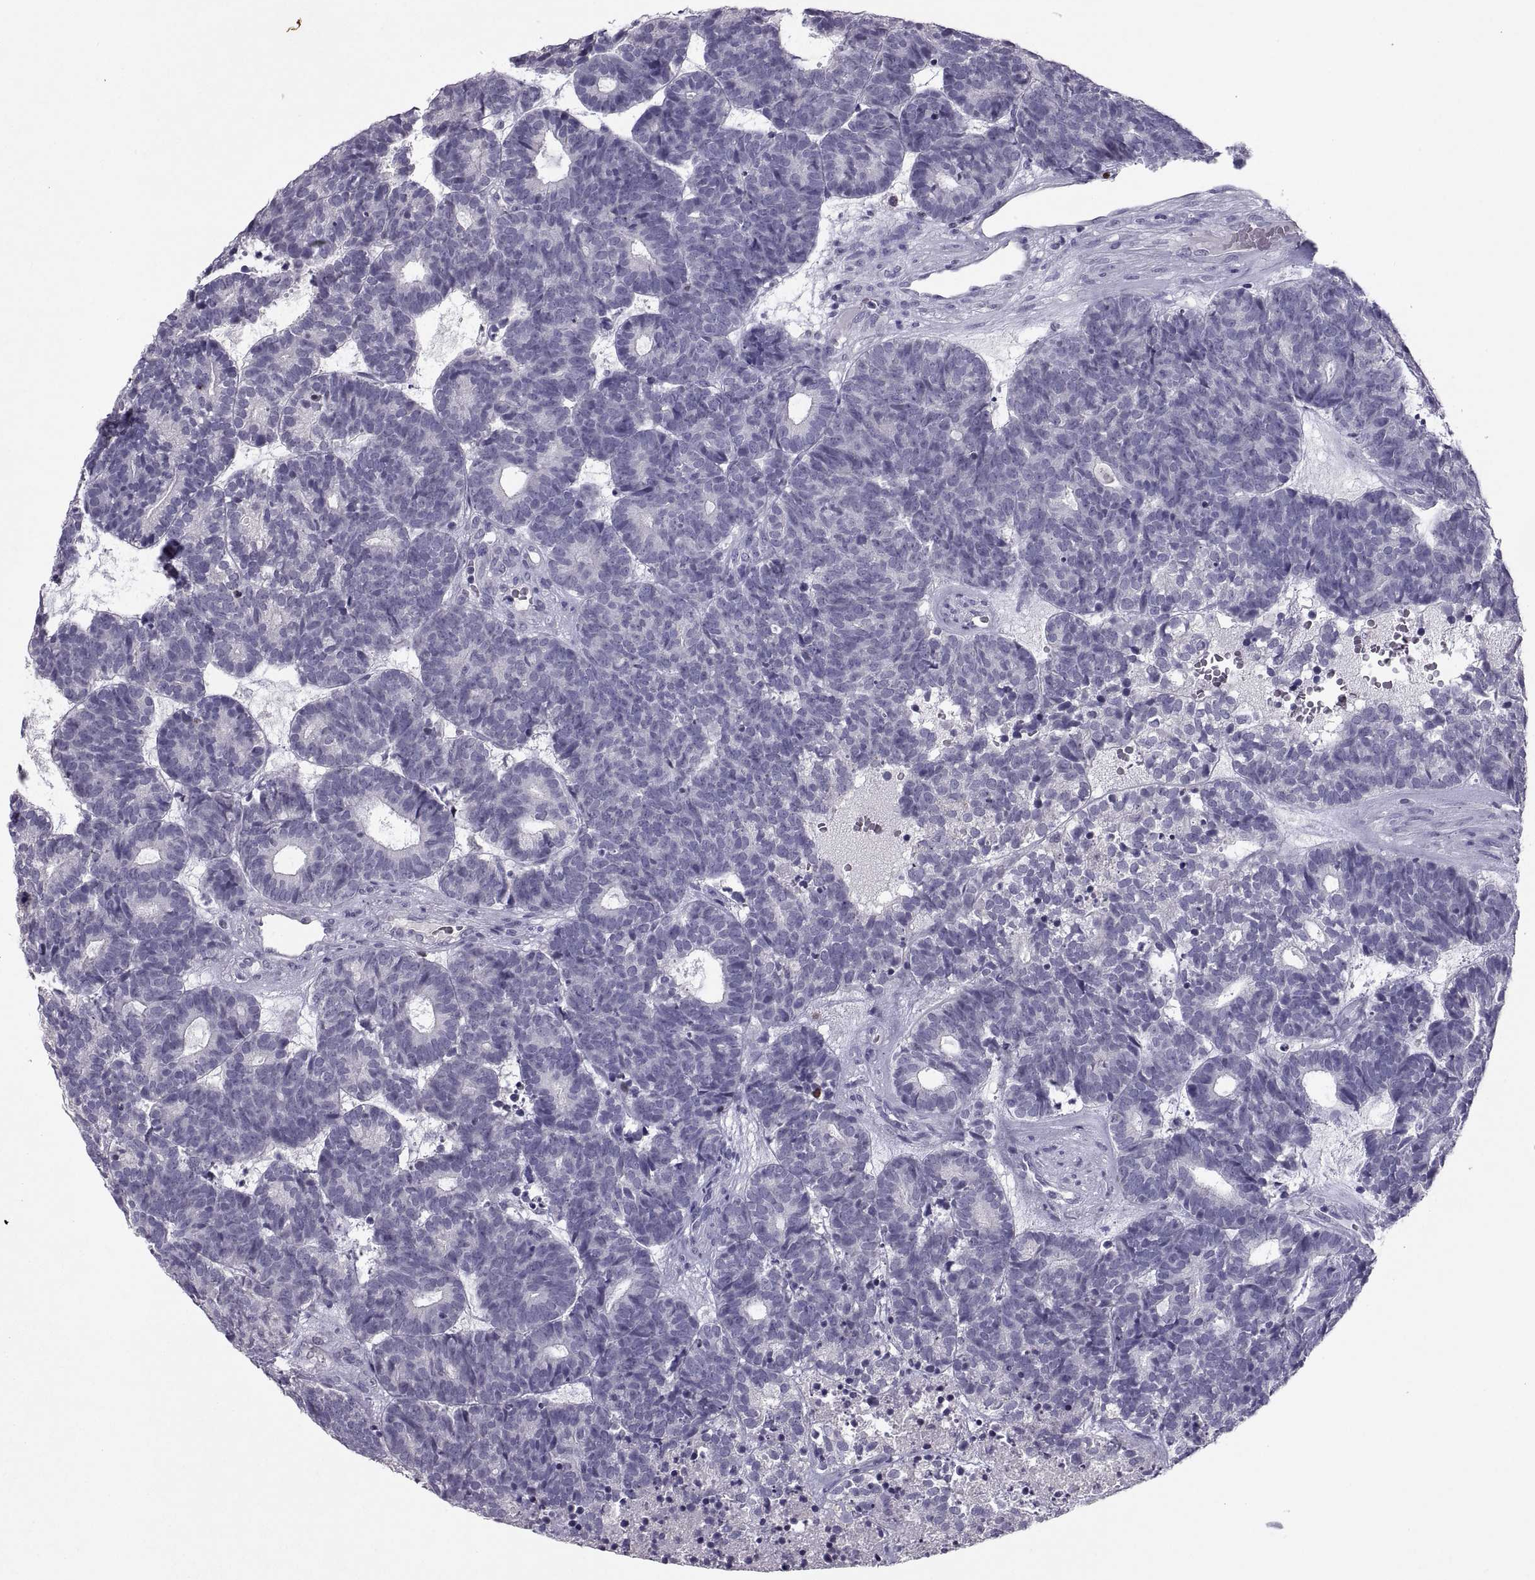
{"staining": {"intensity": "negative", "quantity": "none", "location": "none"}, "tissue": "head and neck cancer", "cell_type": "Tumor cells", "image_type": "cancer", "snomed": [{"axis": "morphology", "description": "Adenocarcinoma, NOS"}, {"axis": "topography", "description": "Head-Neck"}], "caption": "Immunohistochemistry (IHC) image of human adenocarcinoma (head and neck) stained for a protein (brown), which shows no staining in tumor cells. (Brightfield microscopy of DAB (3,3'-diaminobenzidine) immunohistochemistry at high magnification).", "gene": "SOX21", "patient": {"sex": "female", "age": 81}}